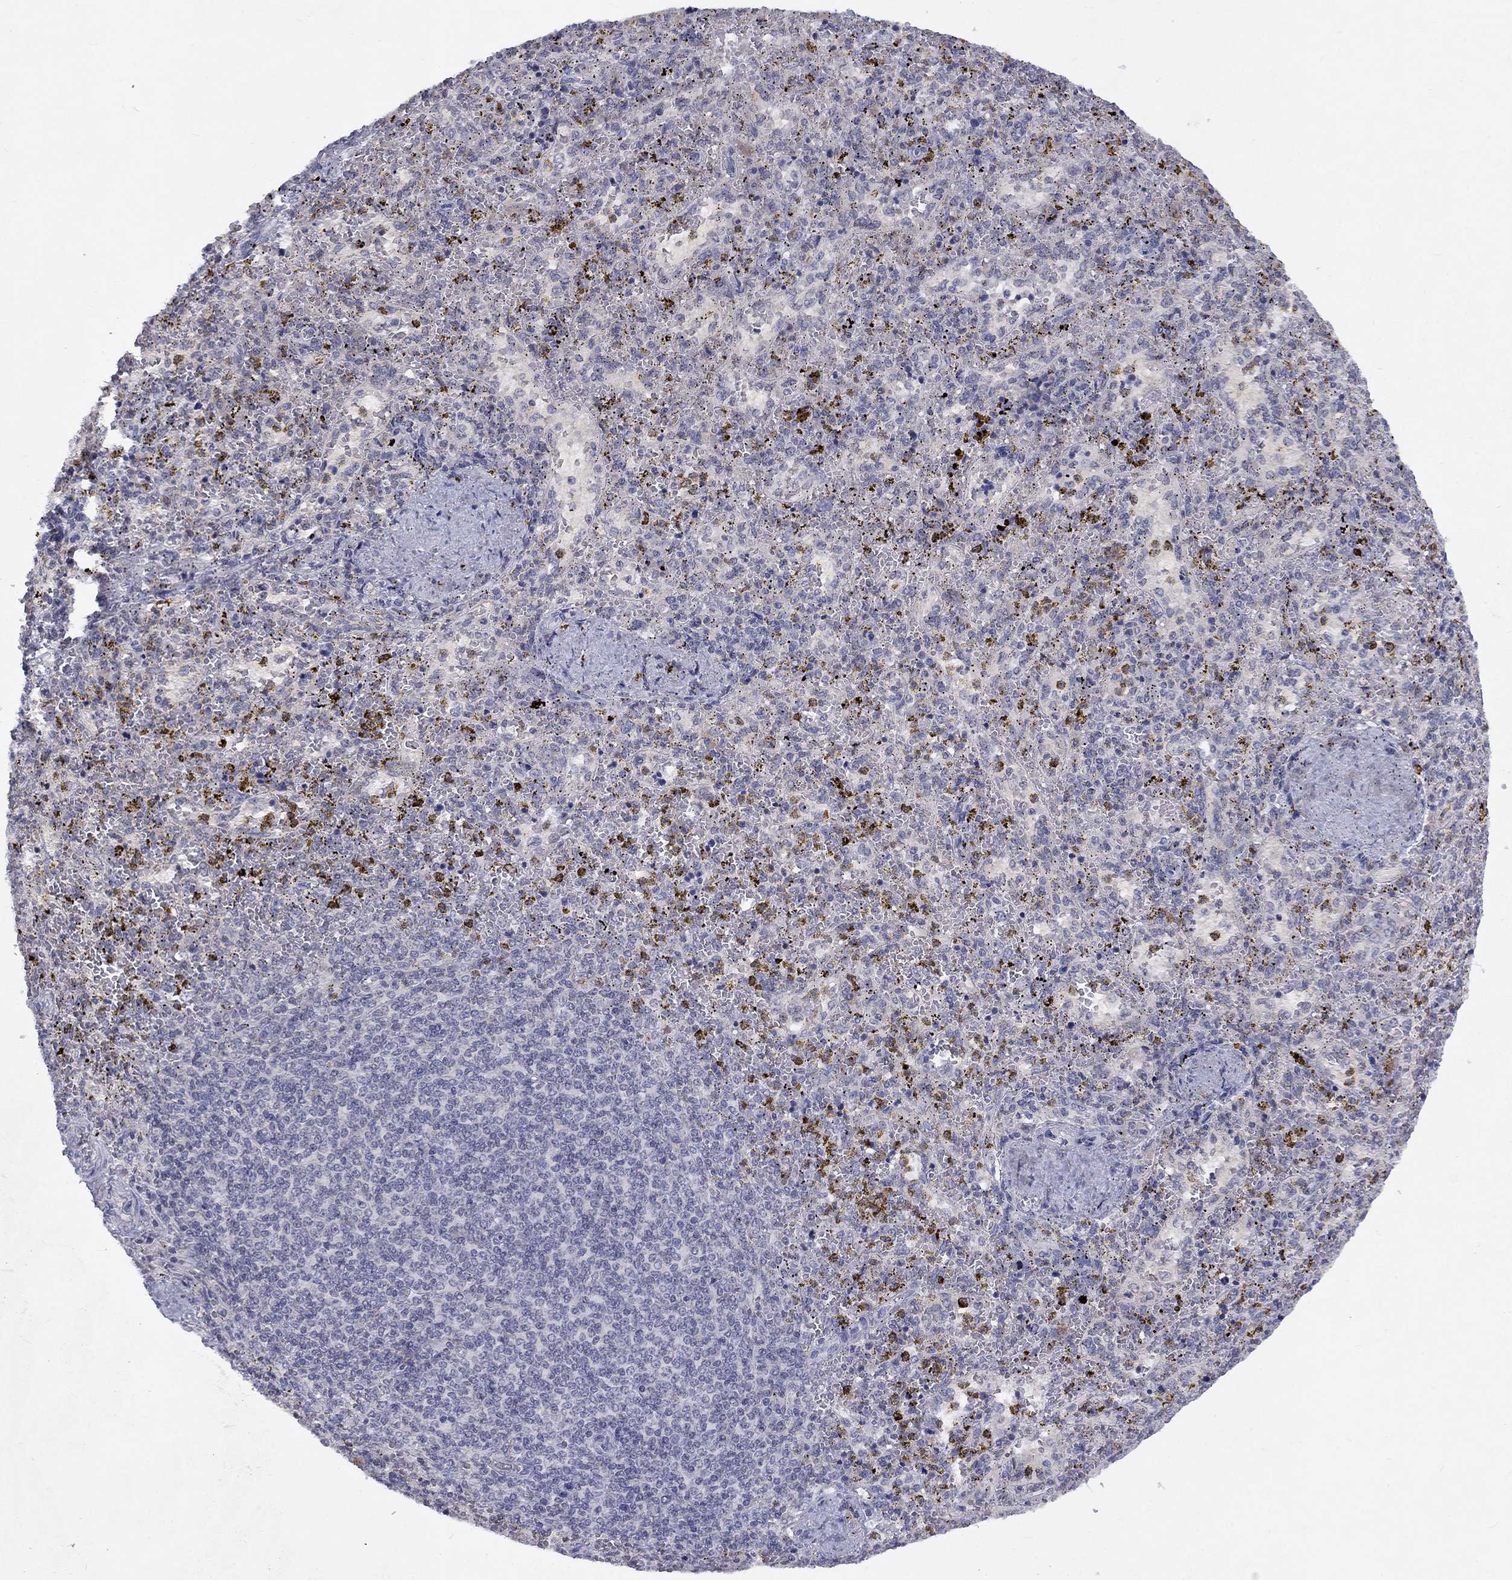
{"staining": {"intensity": "negative", "quantity": "none", "location": "none"}, "tissue": "spleen", "cell_type": "Cells in red pulp", "image_type": "normal", "snomed": [{"axis": "morphology", "description": "Normal tissue, NOS"}, {"axis": "topography", "description": "Spleen"}], "caption": "DAB immunohistochemical staining of benign human spleen demonstrates no significant expression in cells in red pulp.", "gene": "CACNA1A", "patient": {"sex": "female", "age": 50}}